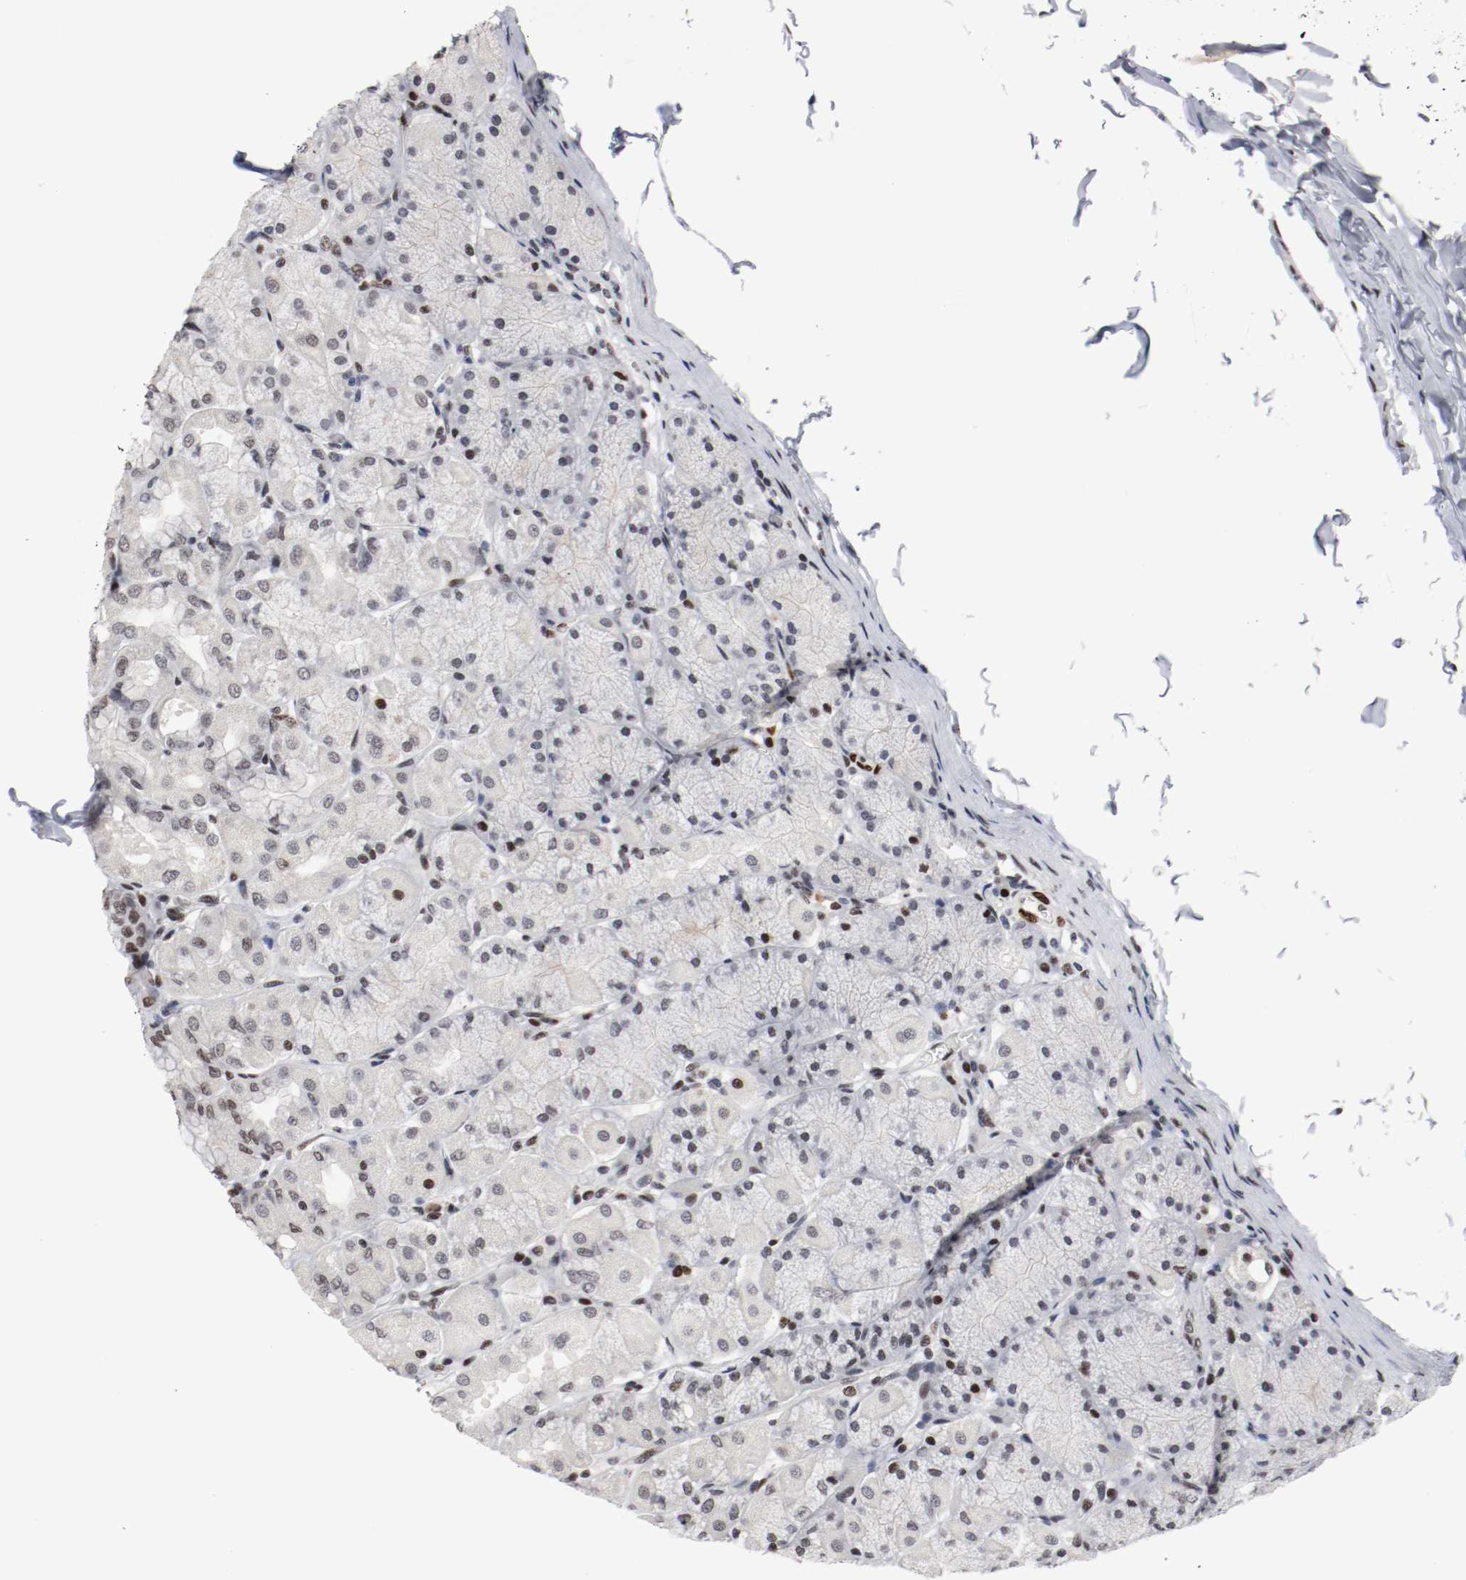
{"staining": {"intensity": "strong", "quantity": "25%-75%", "location": "nuclear"}, "tissue": "stomach", "cell_type": "Glandular cells", "image_type": "normal", "snomed": [{"axis": "morphology", "description": "Normal tissue, NOS"}, {"axis": "topography", "description": "Stomach, upper"}], "caption": "A histopathology image showing strong nuclear positivity in about 25%-75% of glandular cells in unremarkable stomach, as visualized by brown immunohistochemical staining.", "gene": "MEF2D", "patient": {"sex": "female", "age": 56}}